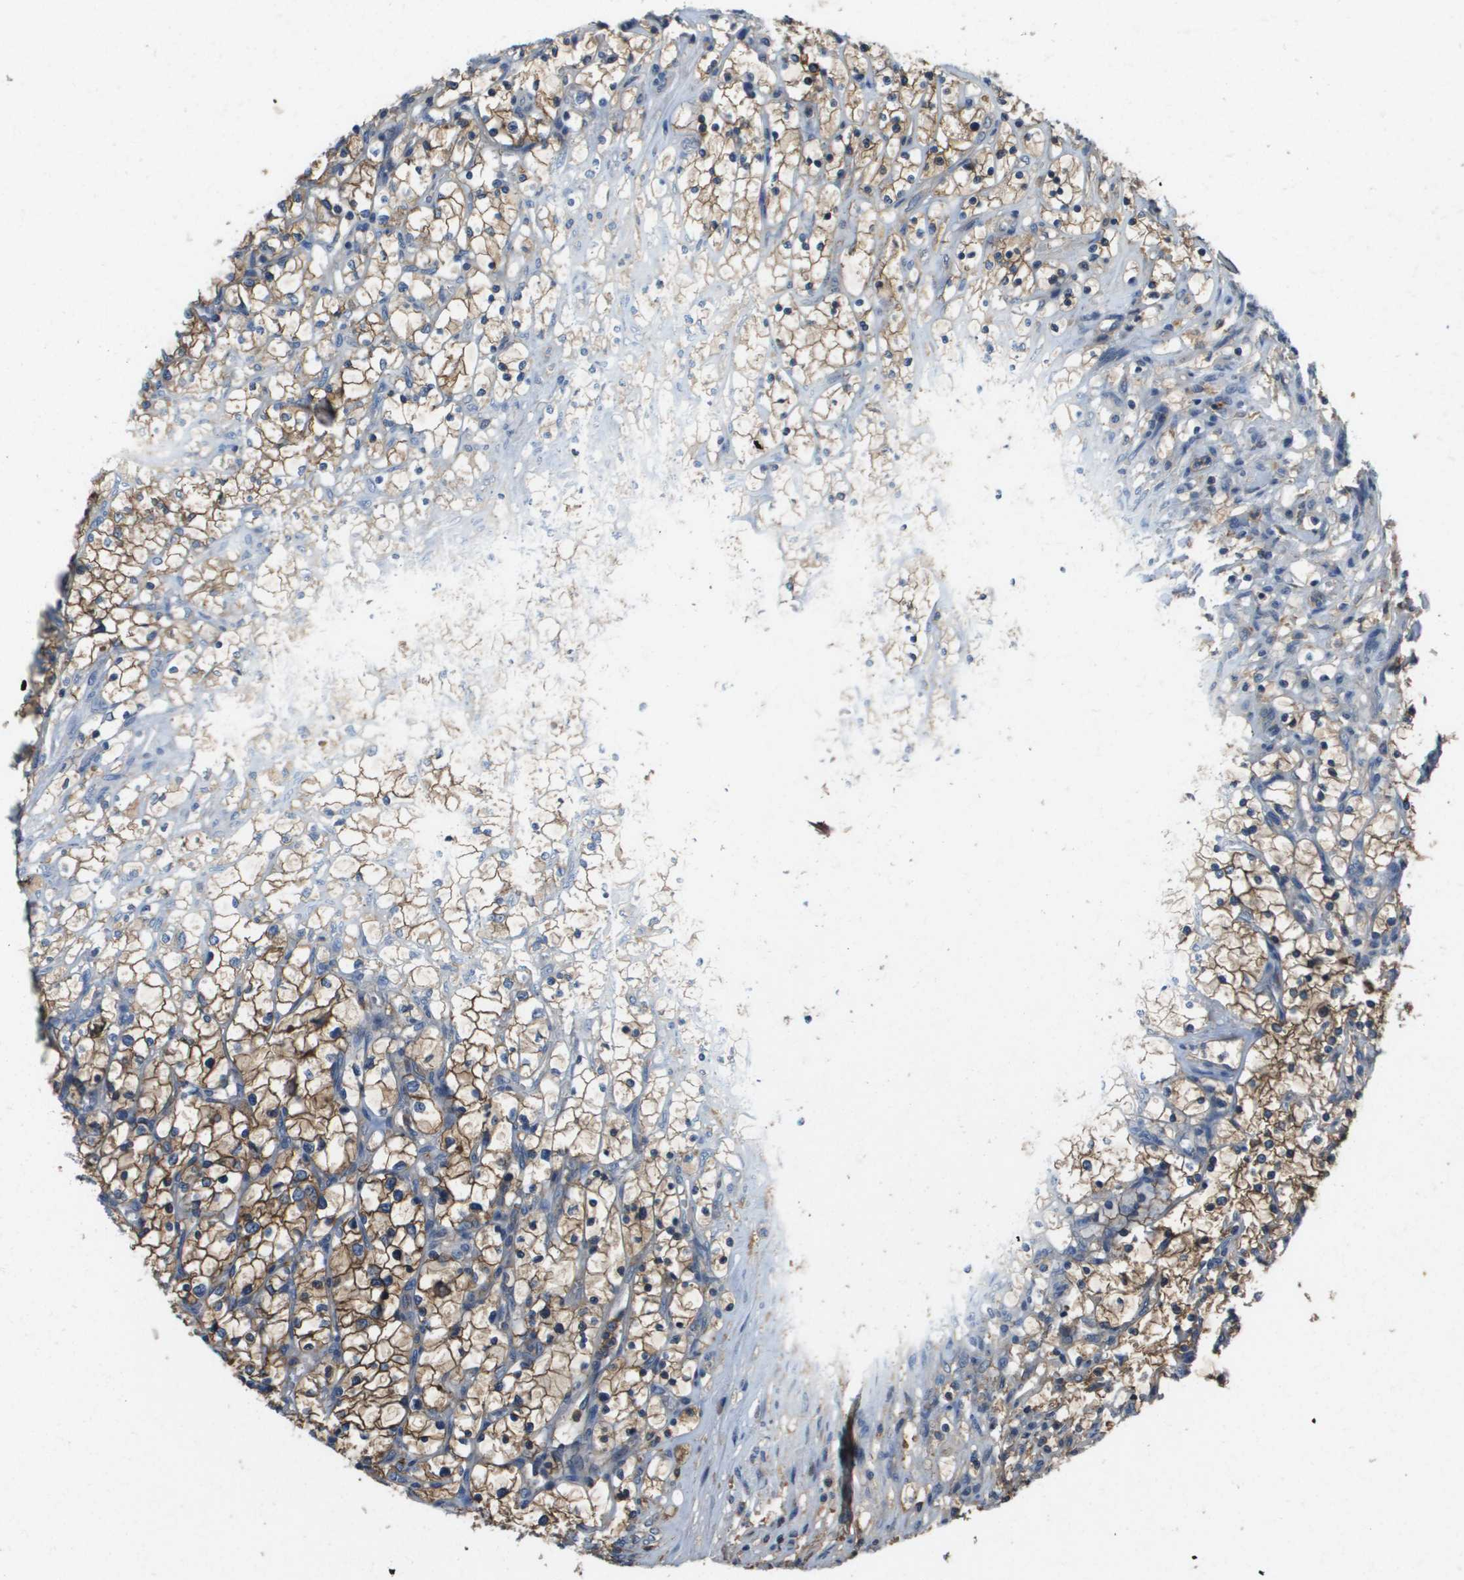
{"staining": {"intensity": "moderate", "quantity": ">75%", "location": "cytoplasmic/membranous"}, "tissue": "renal cancer", "cell_type": "Tumor cells", "image_type": "cancer", "snomed": [{"axis": "morphology", "description": "Adenocarcinoma, NOS"}, {"axis": "topography", "description": "Kidney"}], "caption": "Immunohistochemistry (IHC) photomicrograph of neoplastic tissue: renal cancer stained using IHC reveals medium levels of moderate protein expression localized specifically in the cytoplasmic/membranous of tumor cells, appearing as a cytoplasmic/membranous brown color.", "gene": "SLC16A3", "patient": {"sex": "female", "age": 69}}